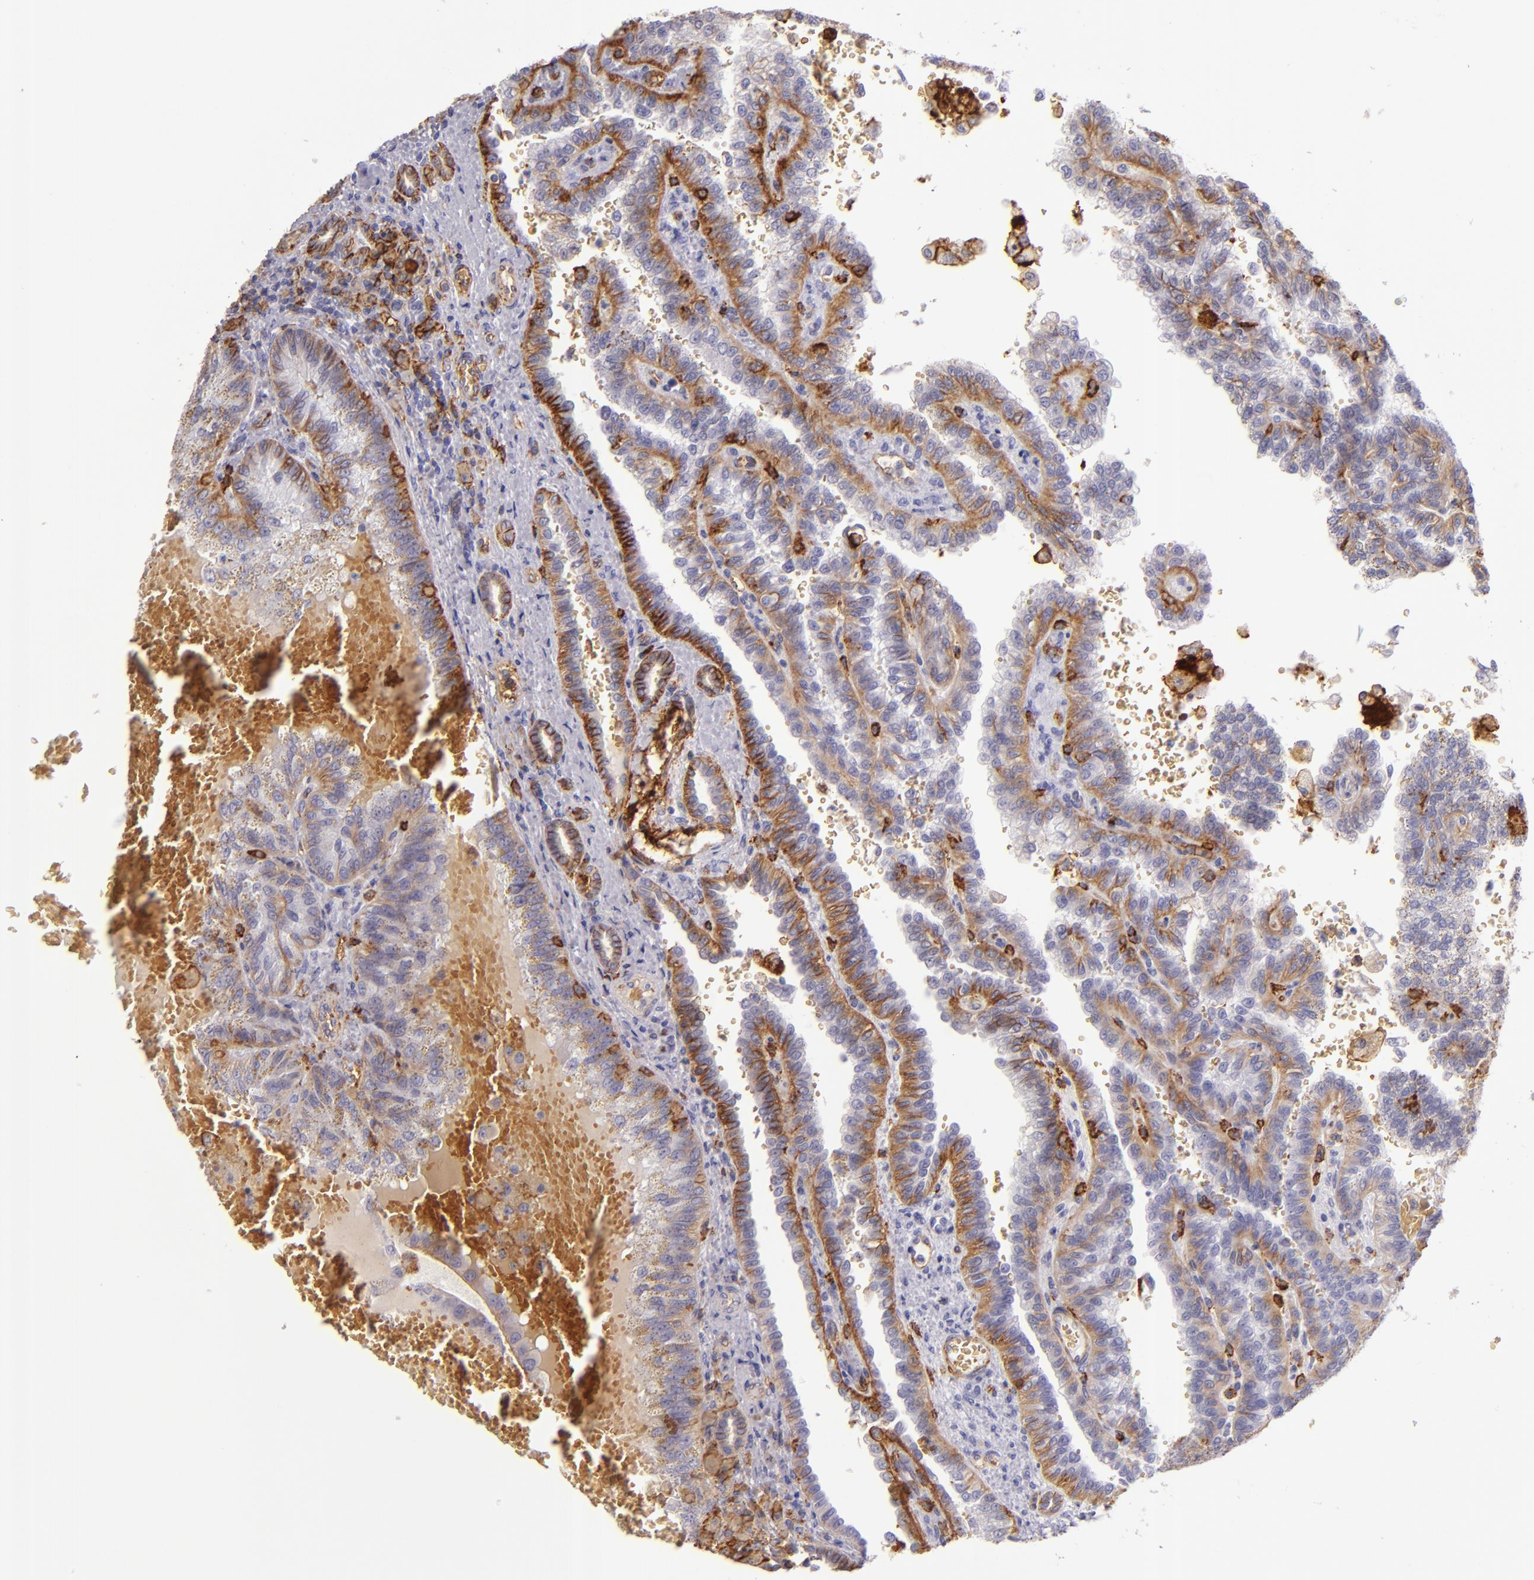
{"staining": {"intensity": "negative", "quantity": "none", "location": "none"}, "tissue": "renal cancer", "cell_type": "Tumor cells", "image_type": "cancer", "snomed": [{"axis": "morphology", "description": "Inflammation, NOS"}, {"axis": "morphology", "description": "Adenocarcinoma, NOS"}, {"axis": "topography", "description": "Kidney"}], "caption": "Human adenocarcinoma (renal) stained for a protein using immunohistochemistry (IHC) demonstrates no expression in tumor cells.", "gene": "CD9", "patient": {"sex": "male", "age": 68}}